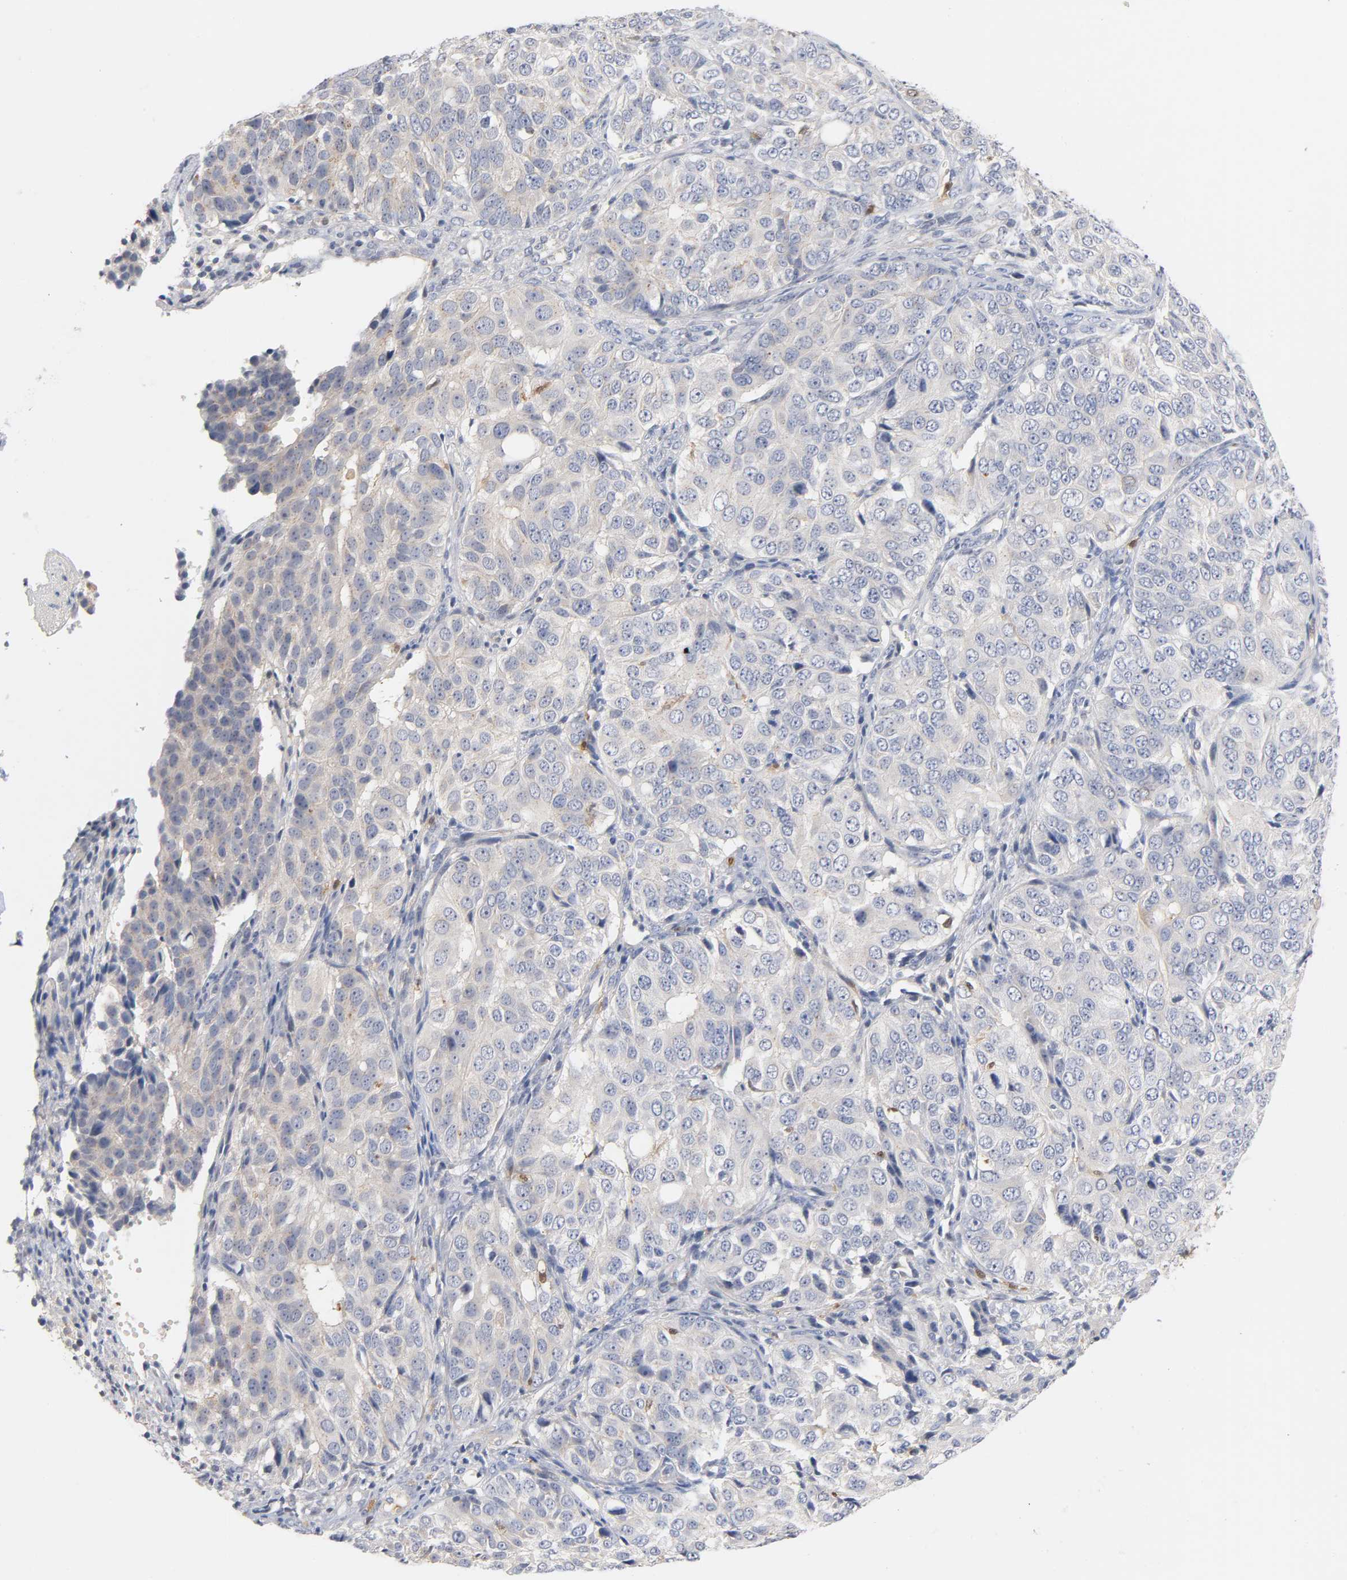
{"staining": {"intensity": "negative", "quantity": "none", "location": "none"}, "tissue": "ovarian cancer", "cell_type": "Tumor cells", "image_type": "cancer", "snomed": [{"axis": "morphology", "description": "Carcinoma, endometroid"}, {"axis": "topography", "description": "Ovary"}], "caption": "Ovarian endometroid carcinoma stained for a protein using immunohistochemistry shows no staining tumor cells.", "gene": "IL18", "patient": {"sex": "female", "age": 51}}